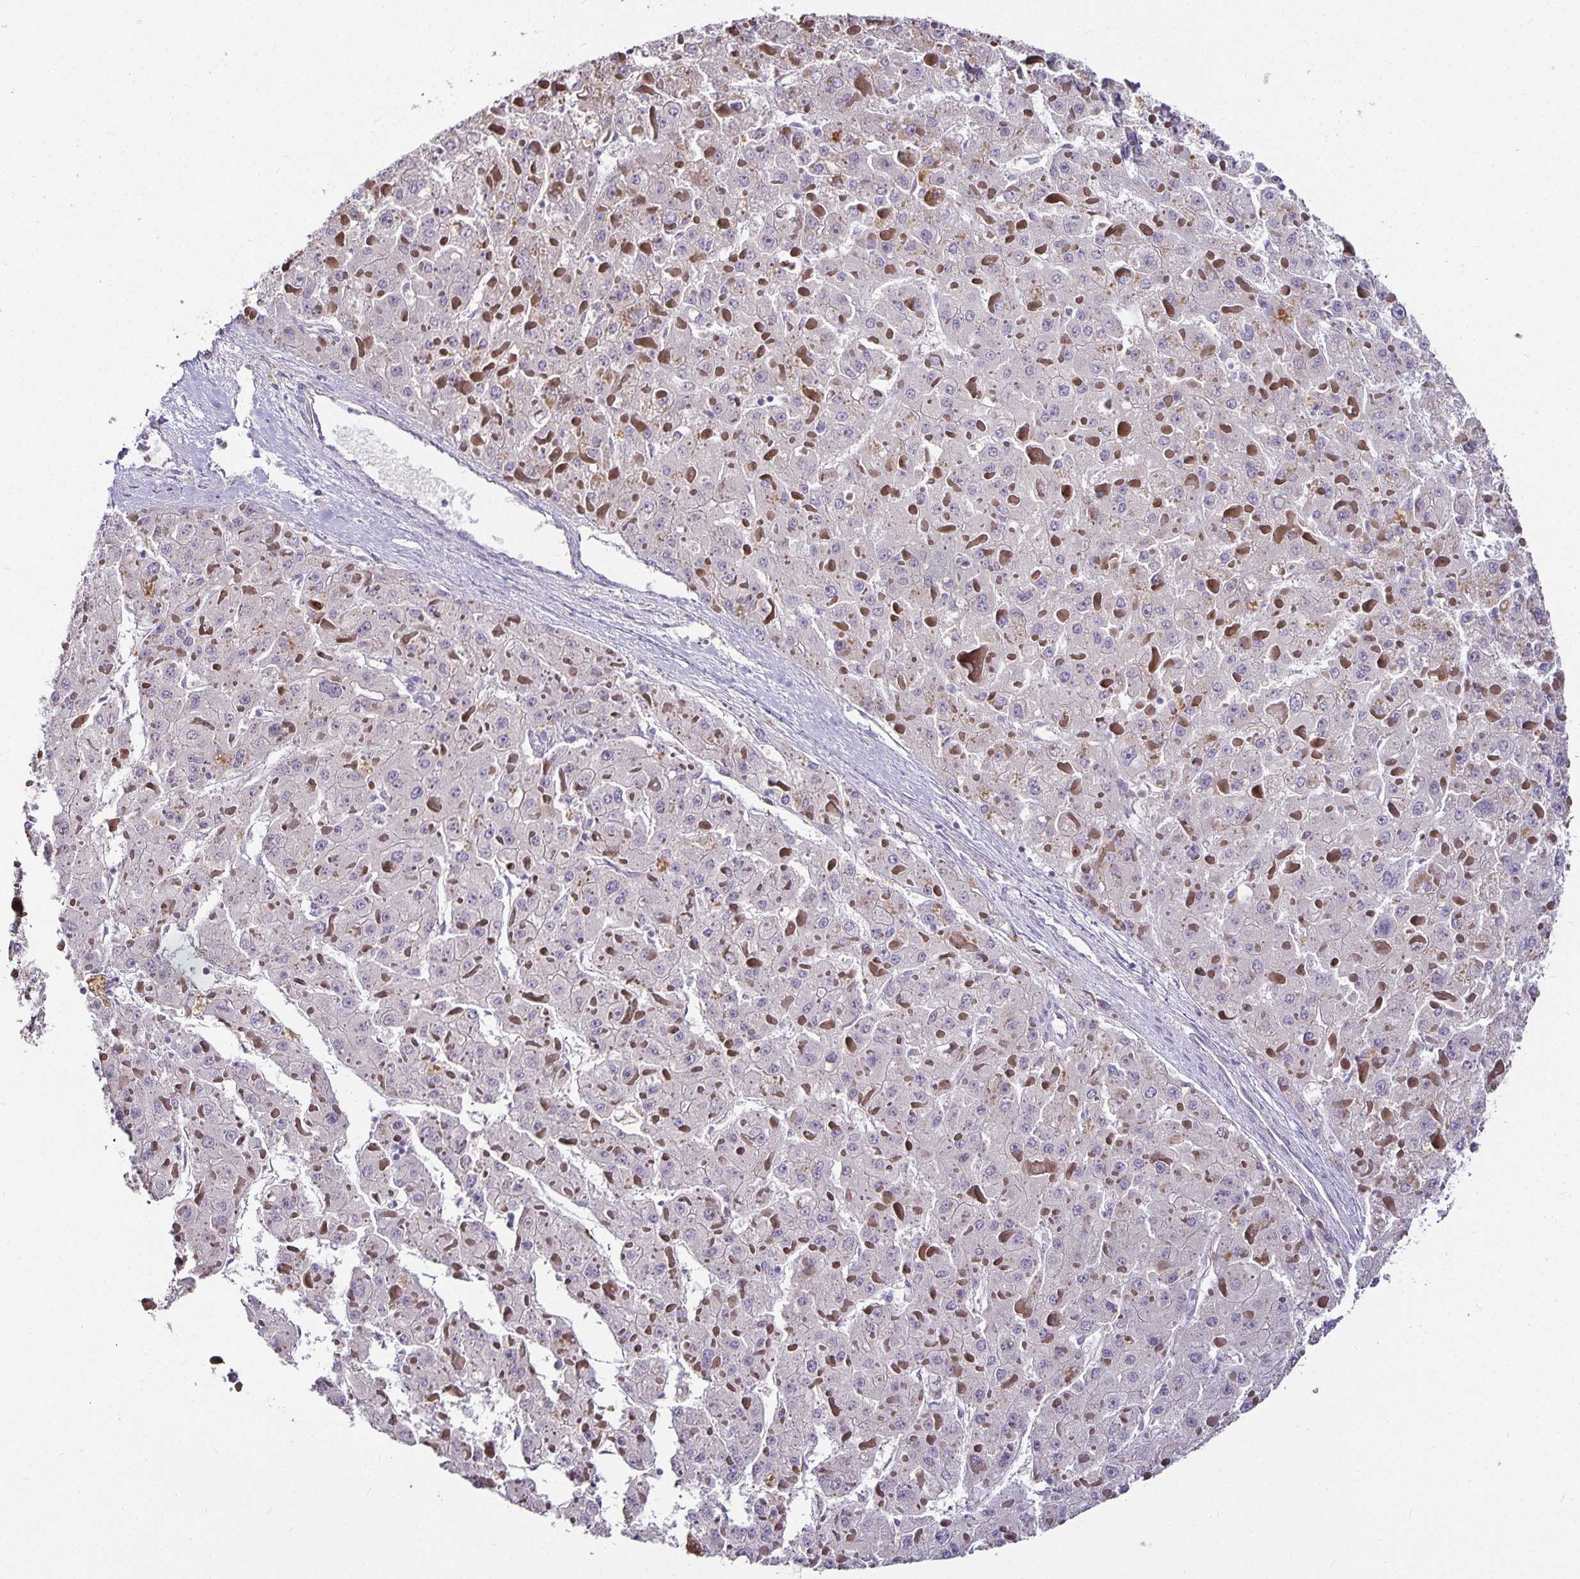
{"staining": {"intensity": "negative", "quantity": "none", "location": "none"}, "tissue": "liver cancer", "cell_type": "Tumor cells", "image_type": "cancer", "snomed": [{"axis": "morphology", "description": "Carcinoma, Hepatocellular, NOS"}, {"axis": "topography", "description": "Liver"}], "caption": "High magnification brightfield microscopy of liver hepatocellular carcinoma stained with DAB (brown) and counterstained with hematoxylin (blue): tumor cells show no significant positivity.", "gene": "CA12", "patient": {"sex": "female", "age": 73}}